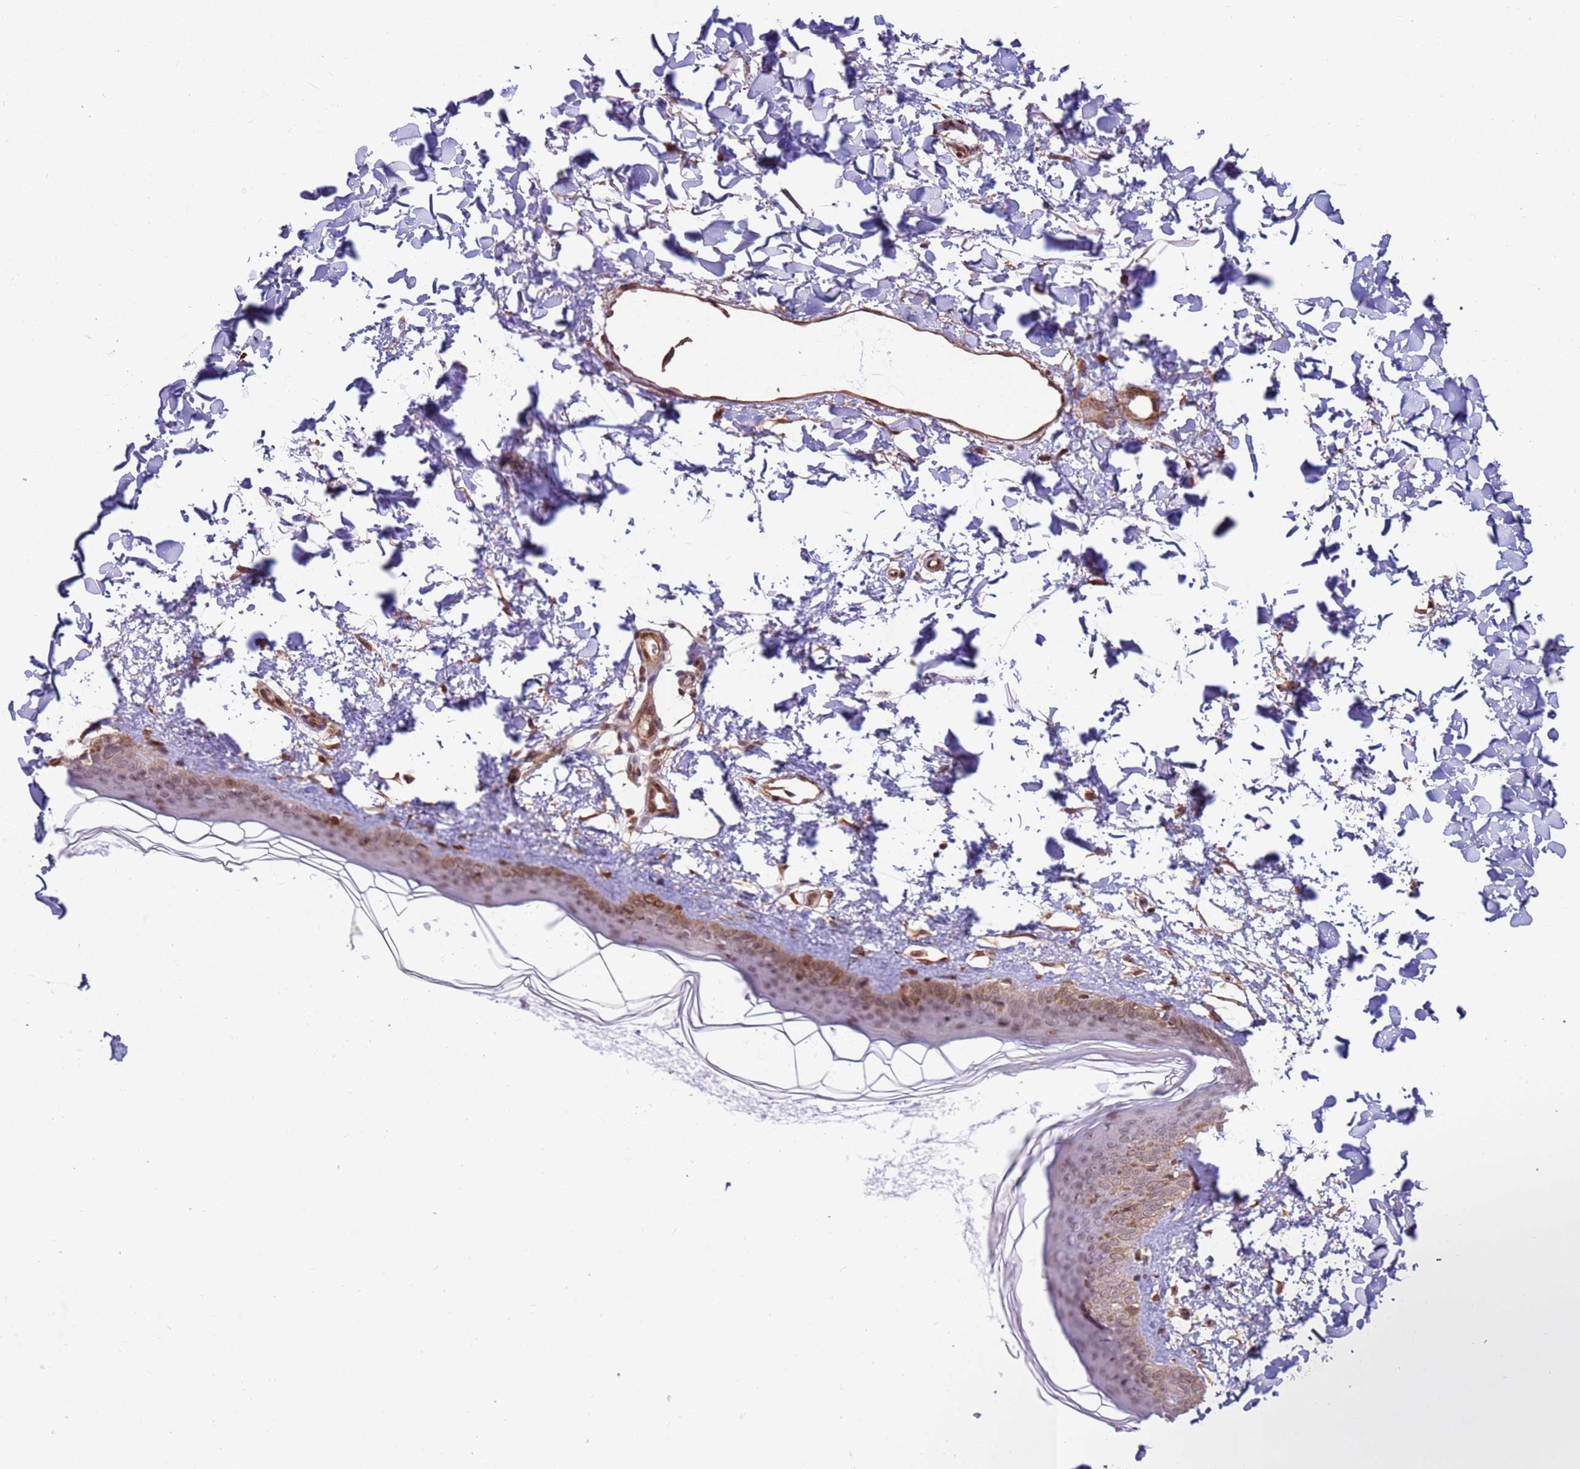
{"staining": {"intensity": "moderate", "quantity": ">75%", "location": "cytoplasmic/membranous"}, "tissue": "skin", "cell_type": "Fibroblasts", "image_type": "normal", "snomed": [{"axis": "morphology", "description": "Normal tissue, NOS"}, {"axis": "topography", "description": "Skin"}], "caption": "Fibroblasts exhibit moderate cytoplasmic/membranous positivity in about >75% of cells in unremarkable skin.", "gene": "DCAF4", "patient": {"sex": "female", "age": 58}}